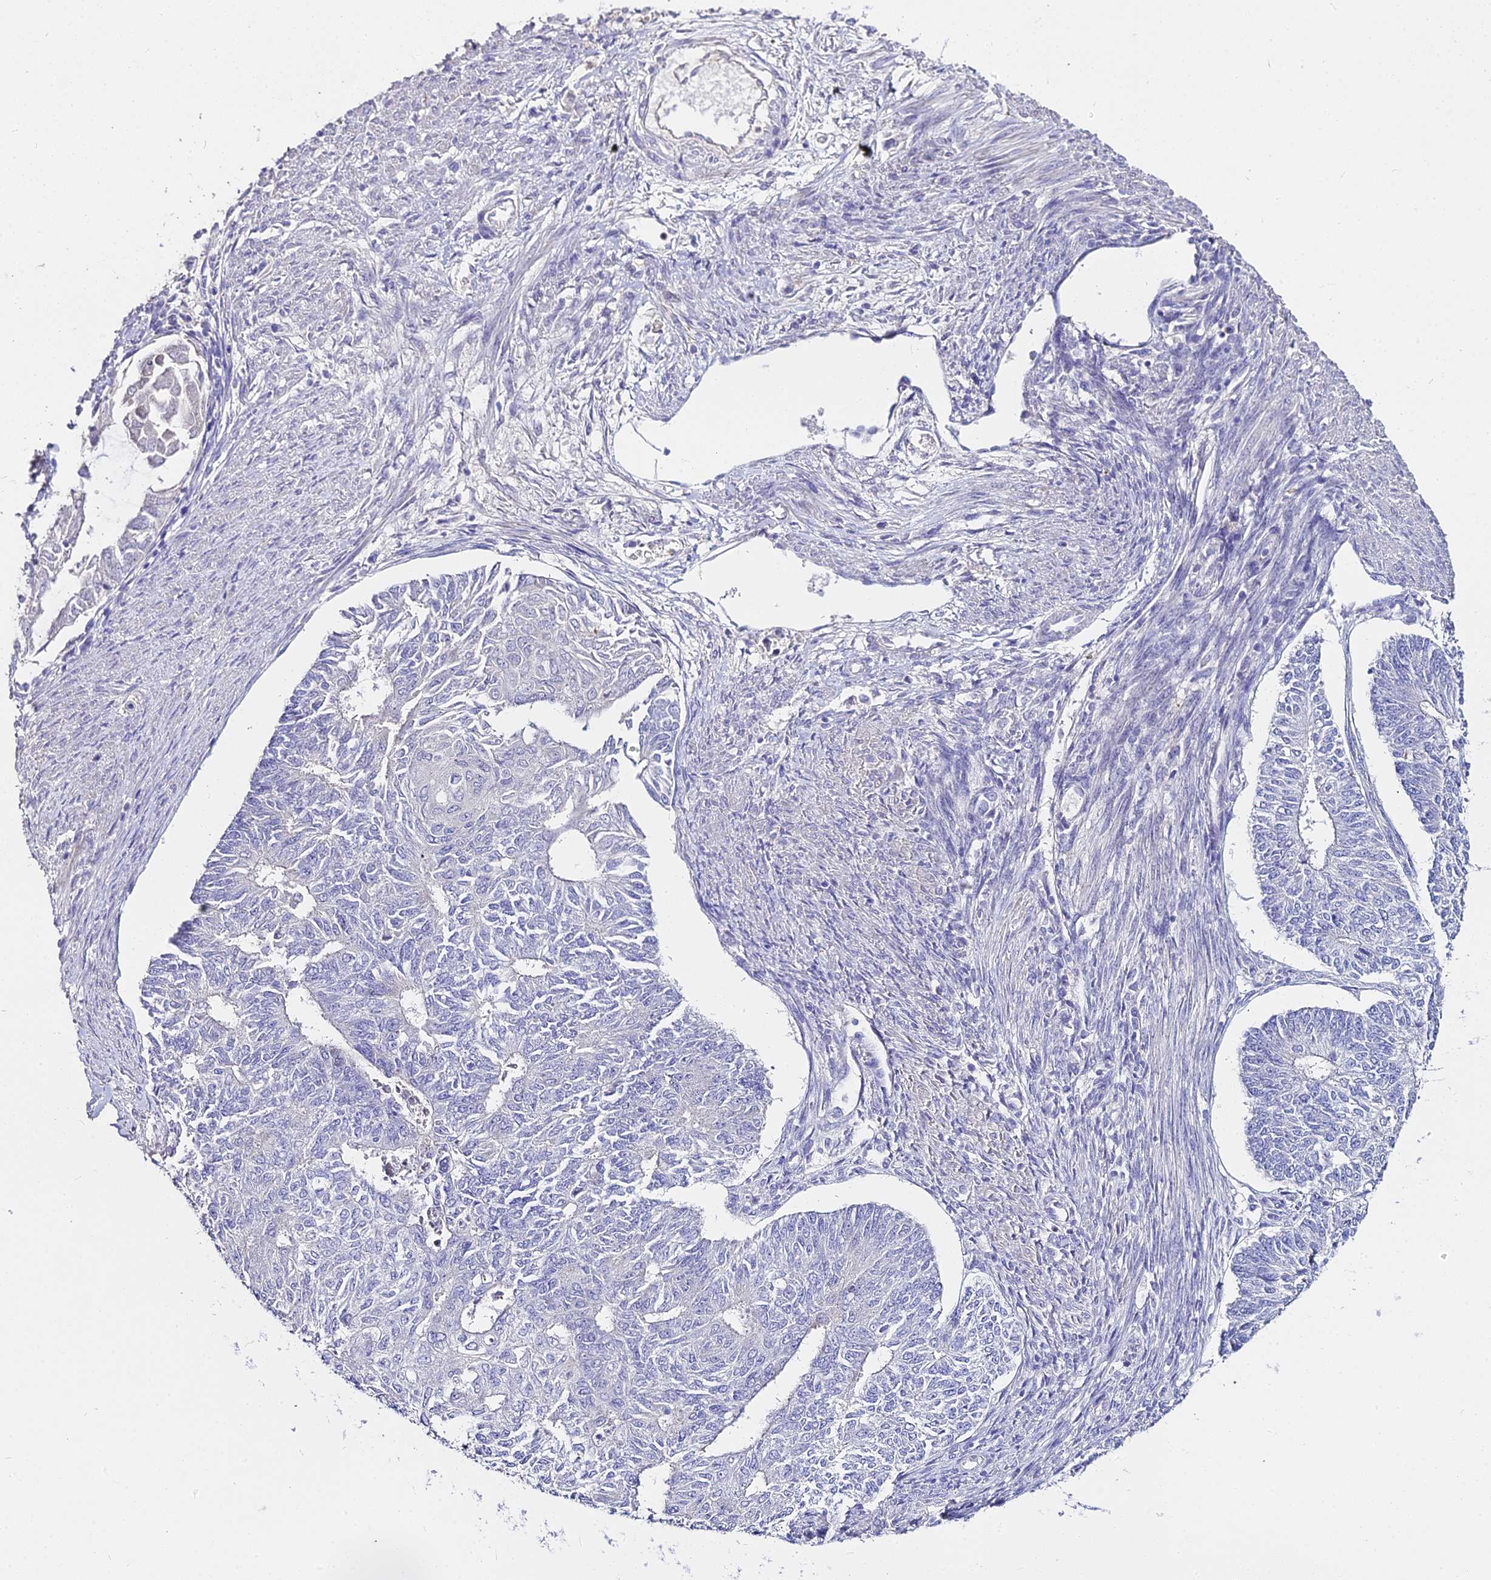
{"staining": {"intensity": "negative", "quantity": "none", "location": "none"}, "tissue": "endometrial cancer", "cell_type": "Tumor cells", "image_type": "cancer", "snomed": [{"axis": "morphology", "description": "Adenocarcinoma, NOS"}, {"axis": "topography", "description": "Endometrium"}], "caption": "There is no significant staining in tumor cells of endometrial adenocarcinoma. The staining is performed using DAB brown chromogen with nuclei counter-stained in using hematoxylin.", "gene": "GLYAT", "patient": {"sex": "female", "age": 32}}